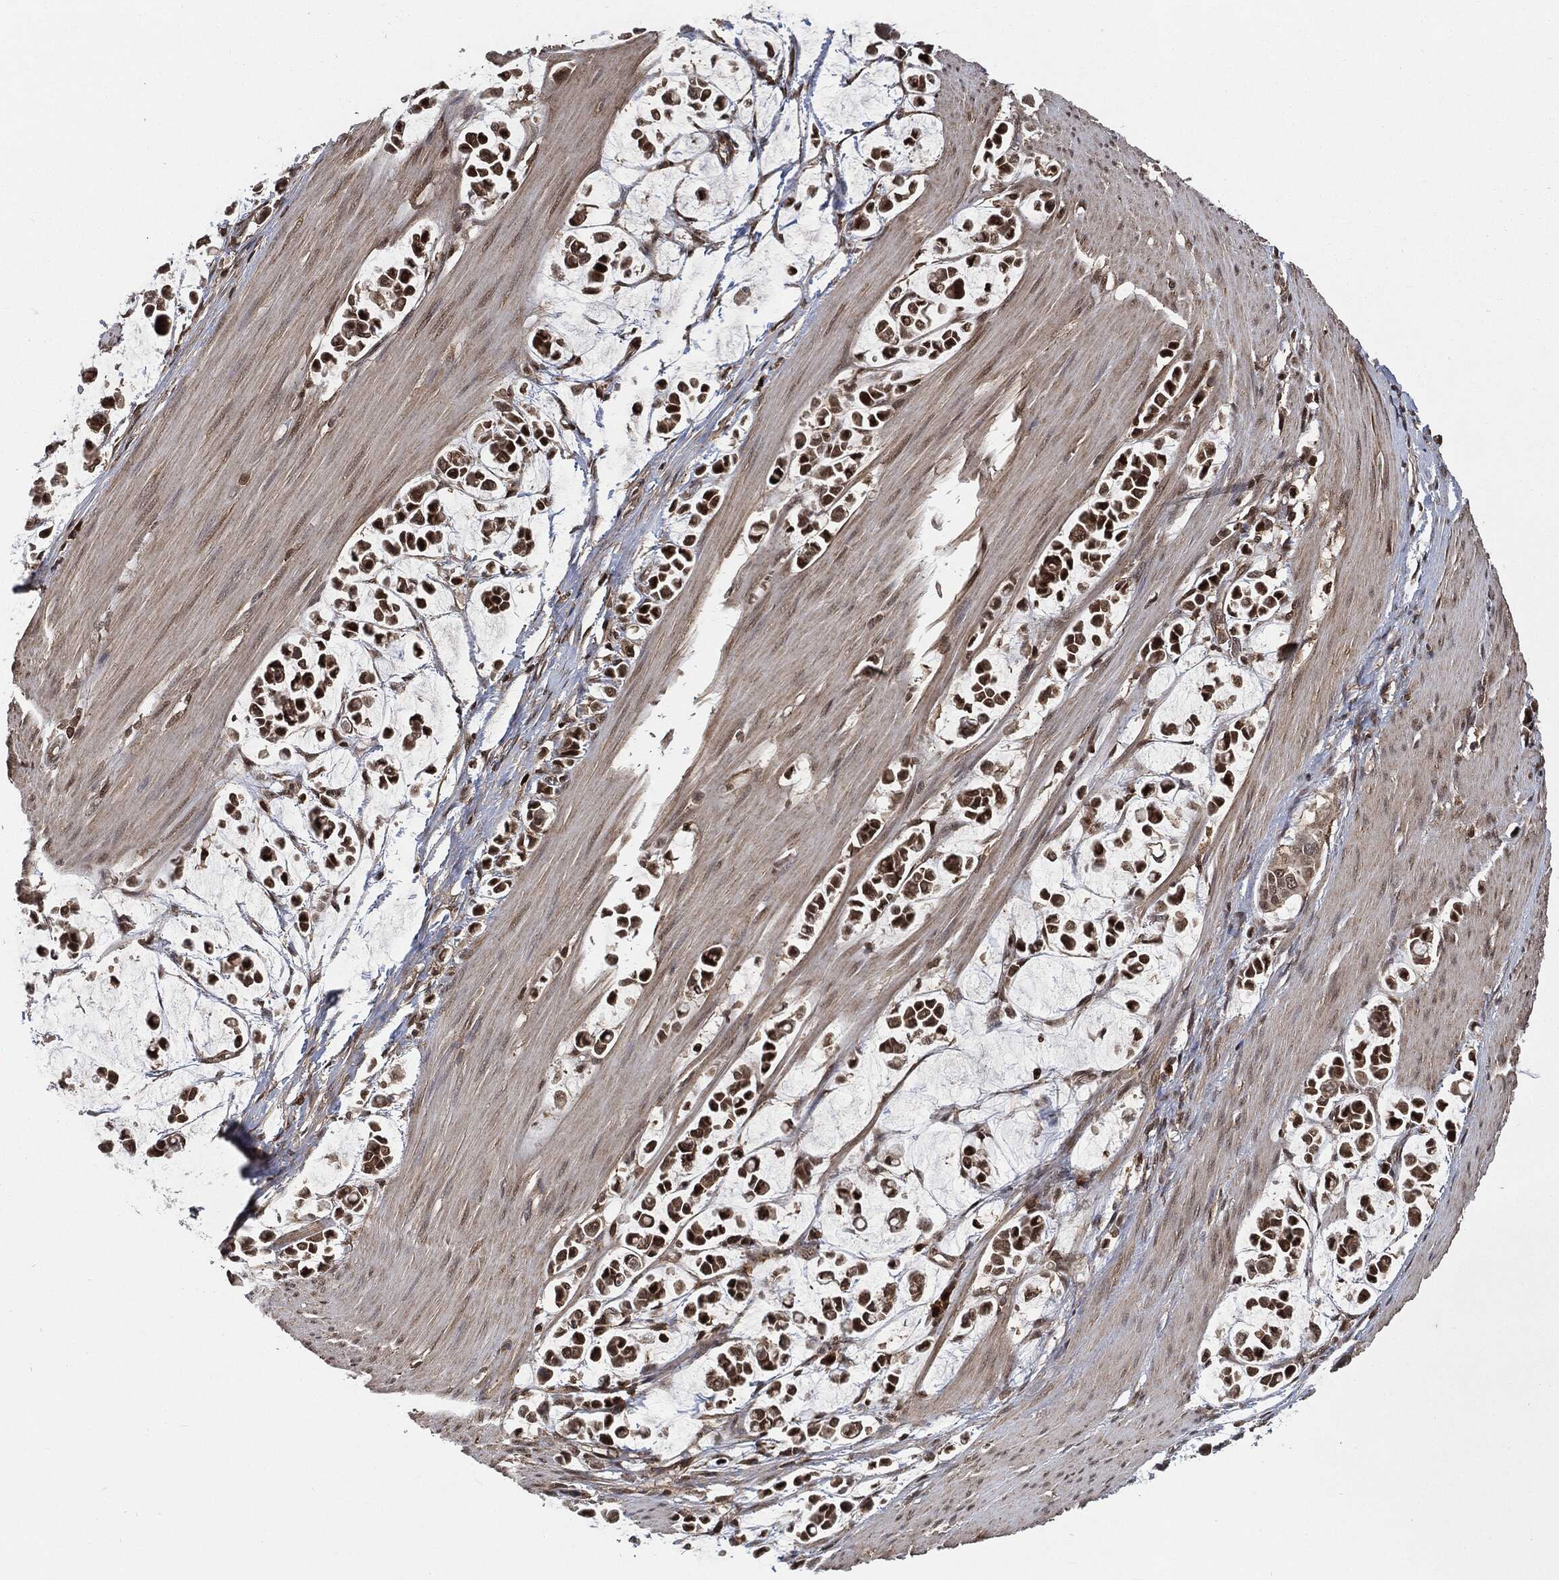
{"staining": {"intensity": "strong", "quantity": ">75%", "location": "cytoplasmic/membranous,nuclear"}, "tissue": "stomach cancer", "cell_type": "Tumor cells", "image_type": "cancer", "snomed": [{"axis": "morphology", "description": "Adenocarcinoma, NOS"}, {"axis": "topography", "description": "Stomach"}], "caption": "There is high levels of strong cytoplasmic/membranous and nuclear positivity in tumor cells of stomach cancer, as demonstrated by immunohistochemical staining (brown color).", "gene": "CUTA", "patient": {"sex": "male", "age": 82}}